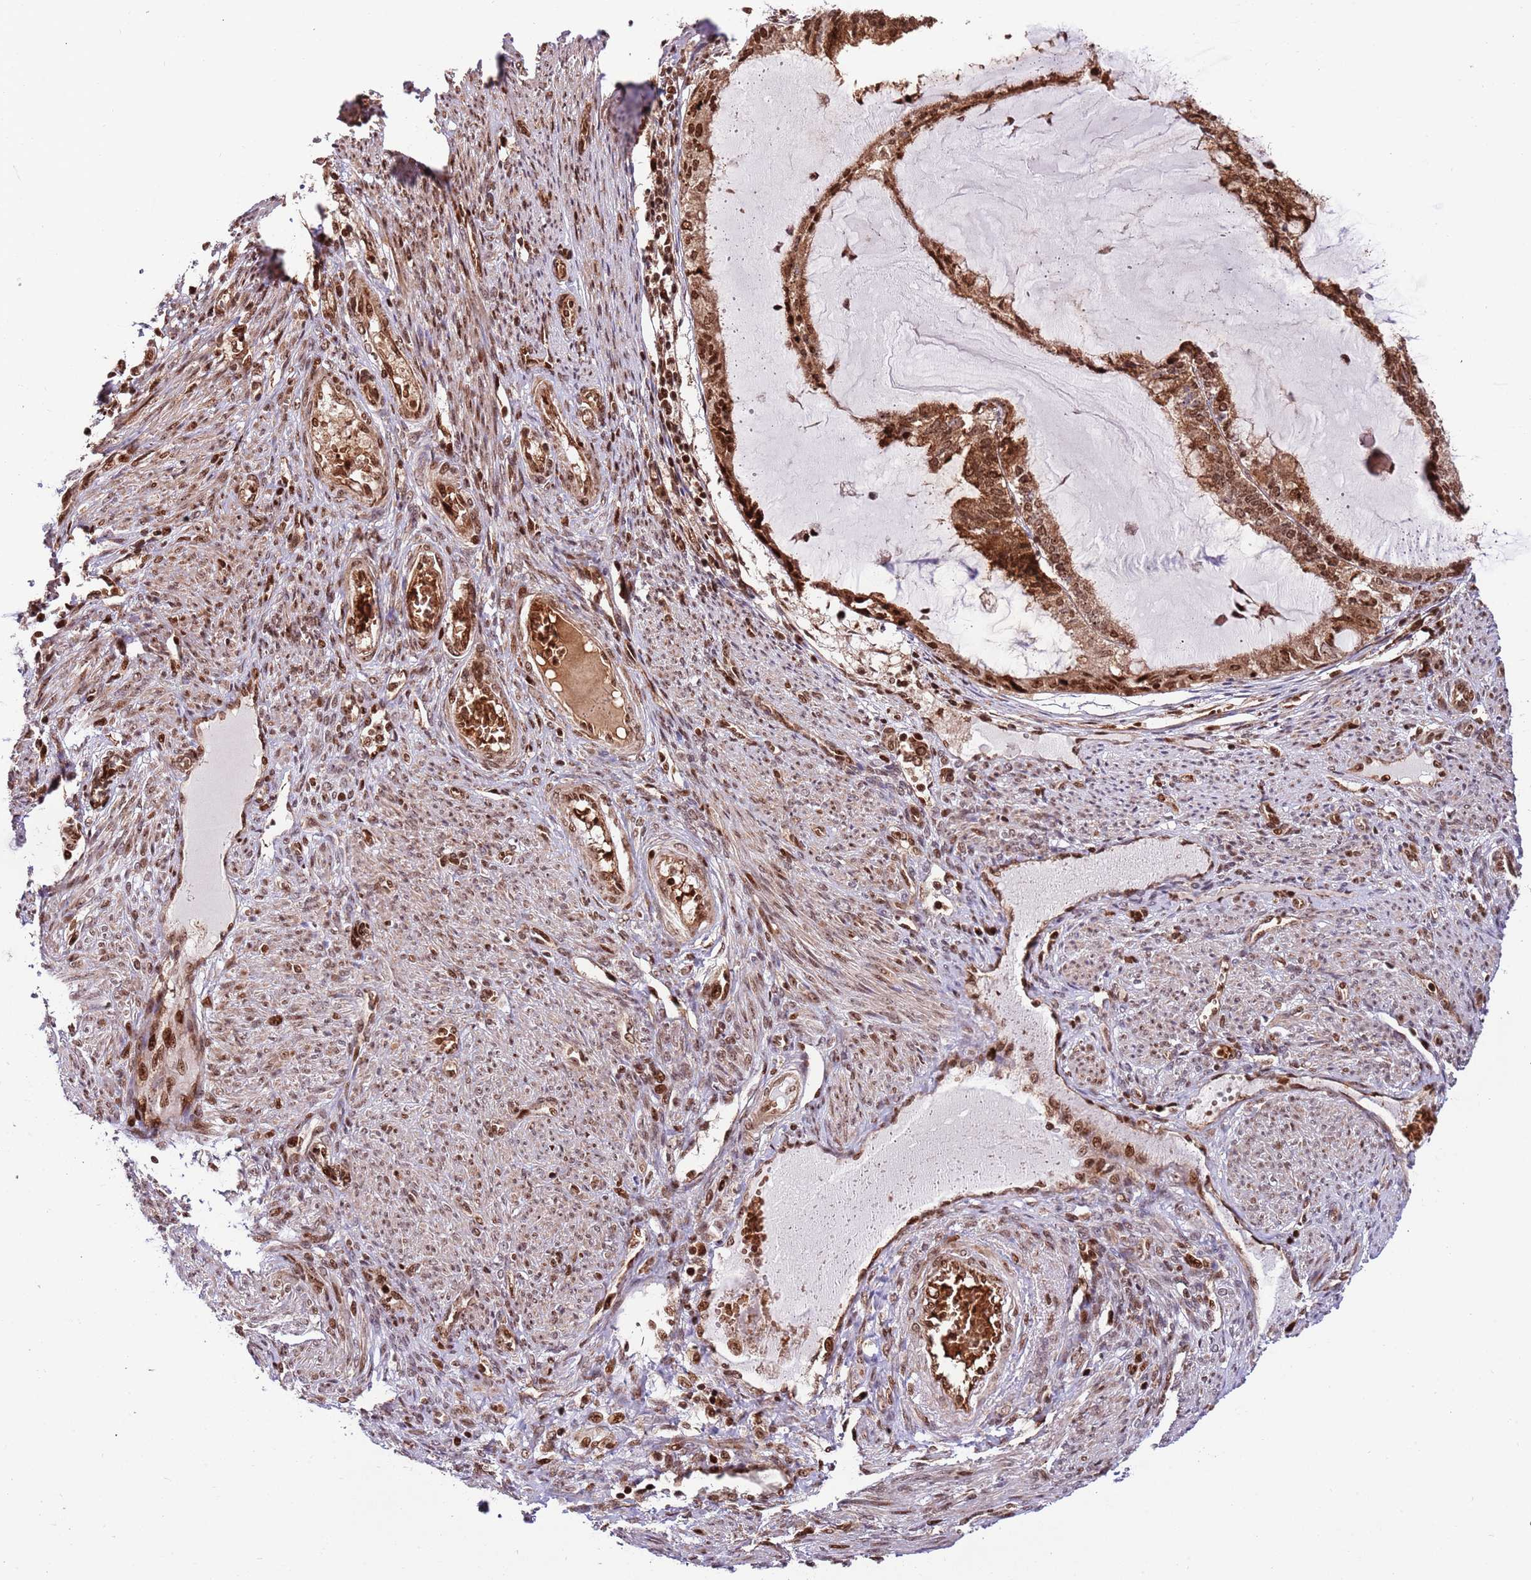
{"staining": {"intensity": "moderate", "quantity": ">75%", "location": "cytoplasmic/membranous,nuclear"}, "tissue": "endometrial cancer", "cell_type": "Tumor cells", "image_type": "cancer", "snomed": [{"axis": "morphology", "description": "Adenocarcinoma, NOS"}, {"axis": "topography", "description": "Endometrium"}], "caption": "Brown immunohistochemical staining in endometrial cancer (adenocarcinoma) displays moderate cytoplasmic/membranous and nuclear staining in approximately >75% of tumor cells.", "gene": "RIF1", "patient": {"sex": "female", "age": 81}}